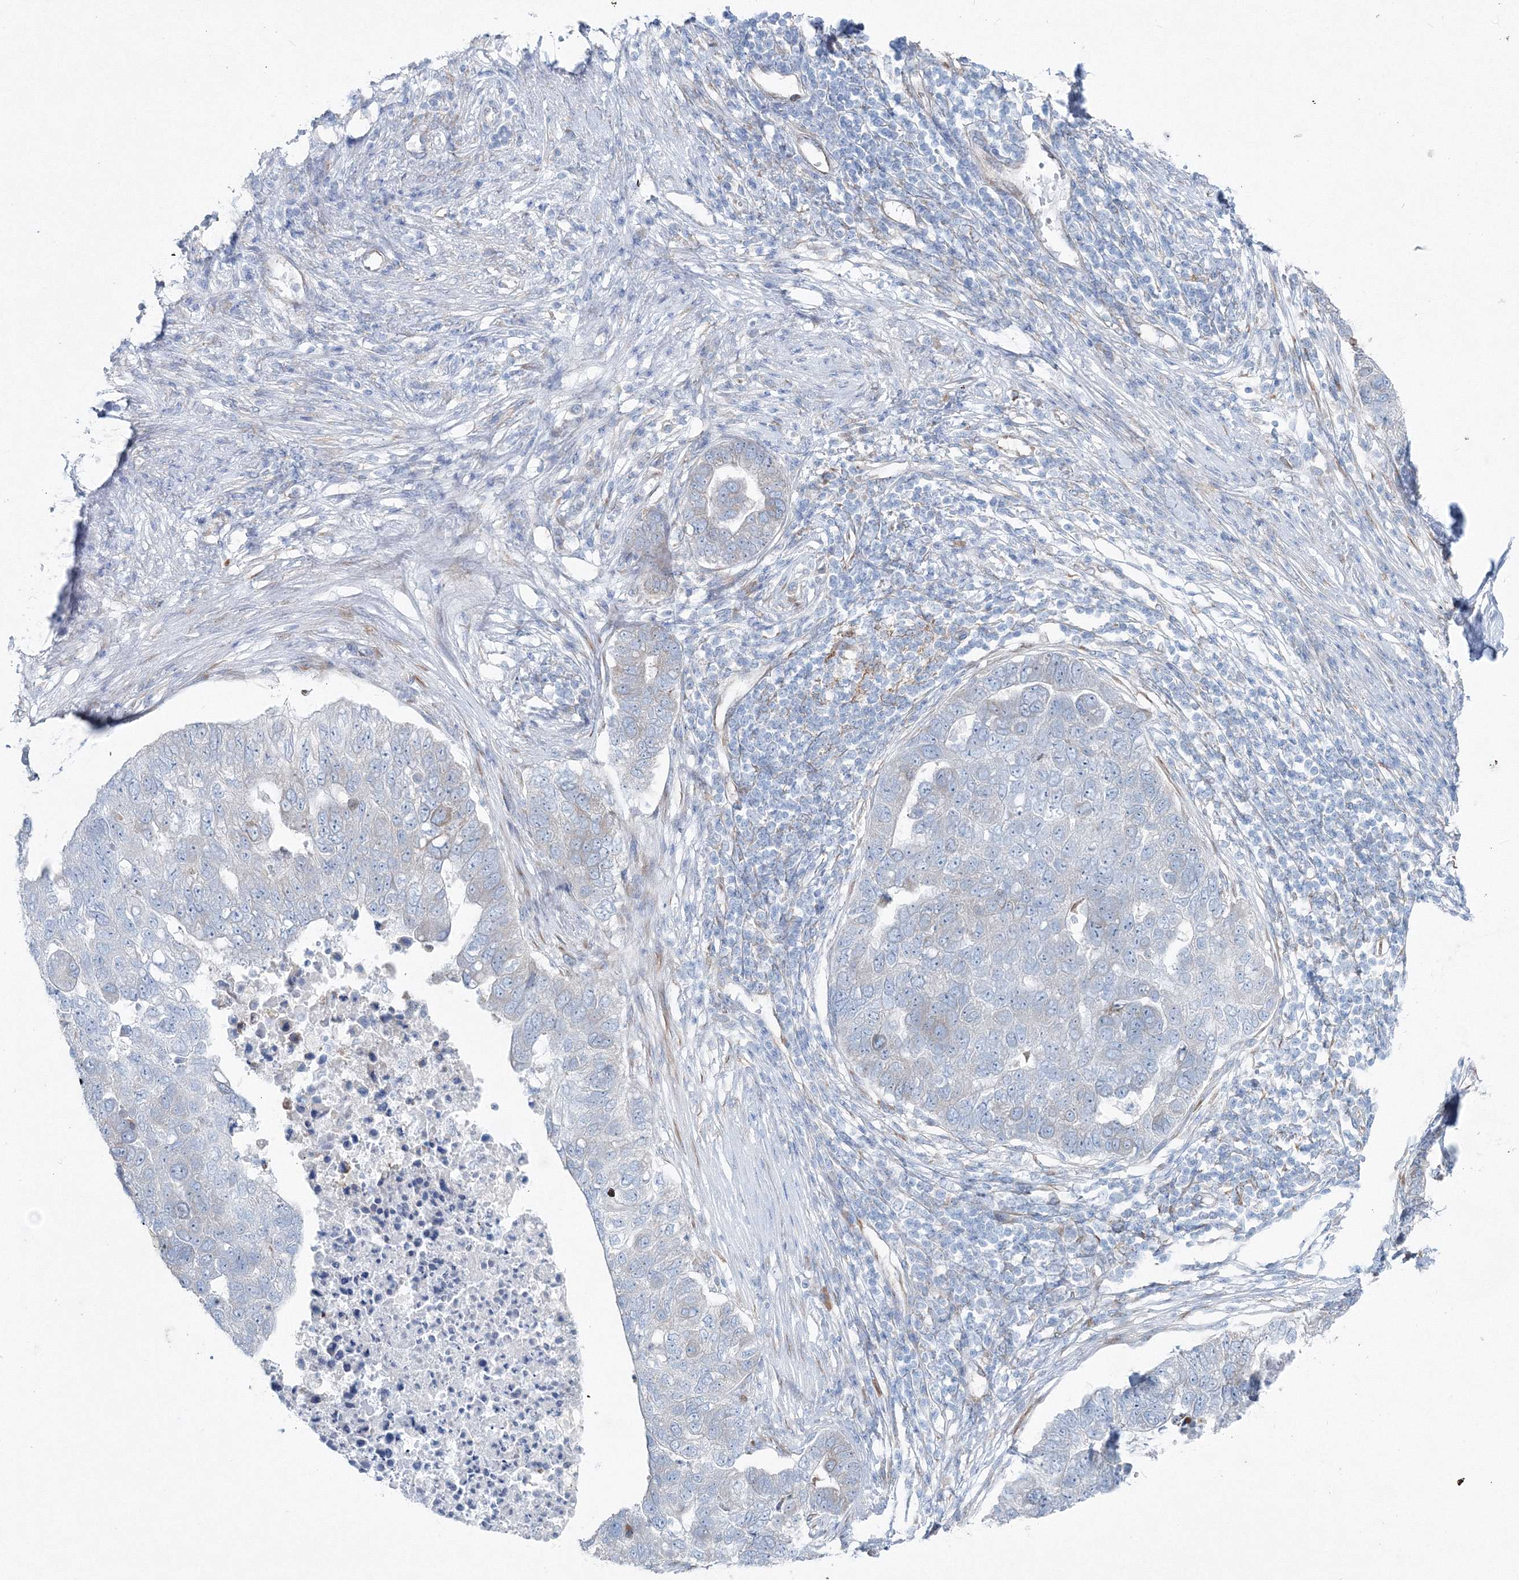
{"staining": {"intensity": "negative", "quantity": "none", "location": "none"}, "tissue": "pancreatic cancer", "cell_type": "Tumor cells", "image_type": "cancer", "snomed": [{"axis": "morphology", "description": "Adenocarcinoma, NOS"}, {"axis": "topography", "description": "Pancreas"}], "caption": "Tumor cells are negative for brown protein staining in pancreatic cancer.", "gene": "RCN1", "patient": {"sex": "female", "age": 61}}